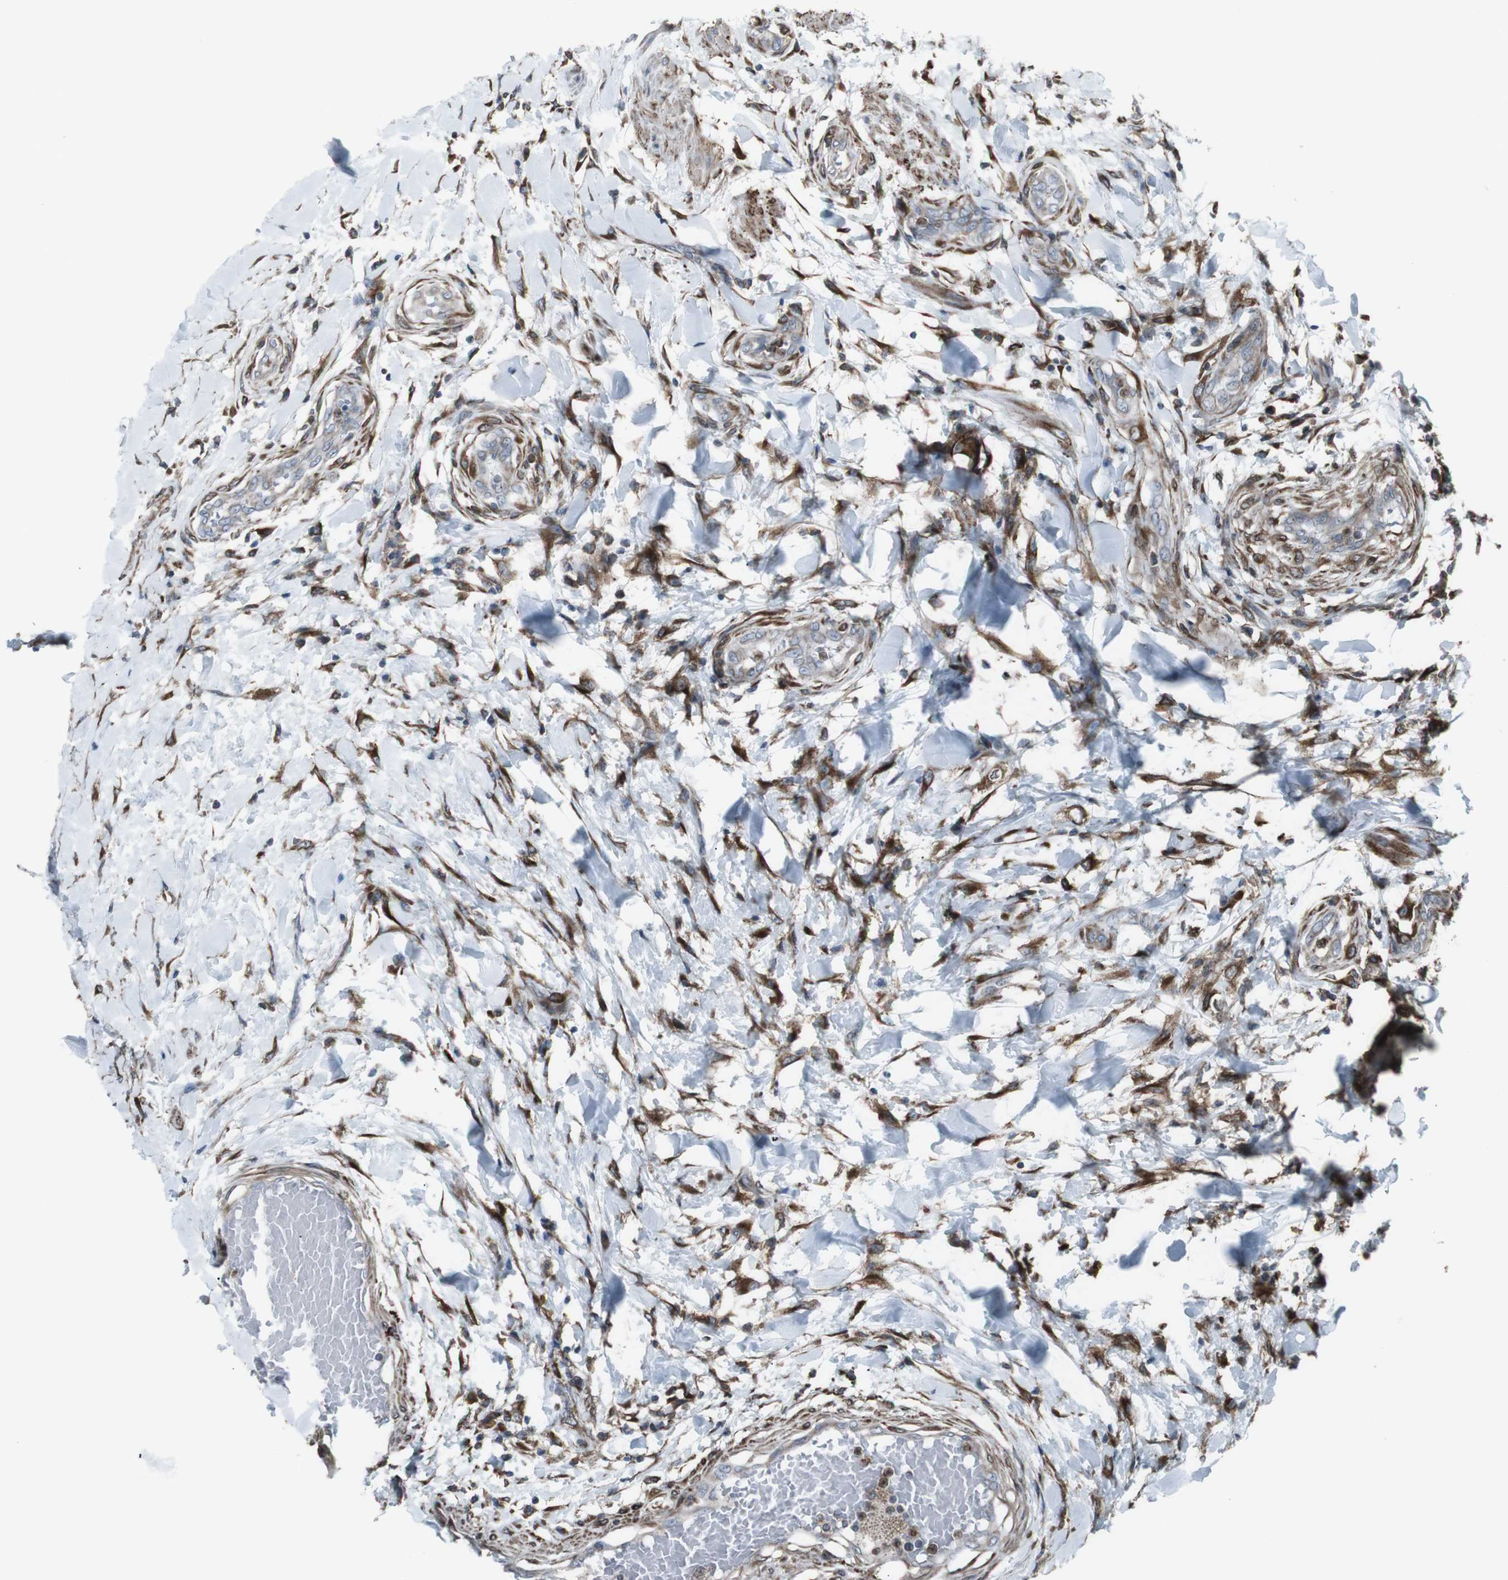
{"staining": {"intensity": "strong", "quantity": ">75%", "location": "cytoplasmic/membranous"}, "tissue": "testis cancer", "cell_type": "Tumor cells", "image_type": "cancer", "snomed": [{"axis": "morphology", "description": "Seminoma, NOS"}, {"axis": "topography", "description": "Testis"}], "caption": "Human testis seminoma stained with a brown dye displays strong cytoplasmic/membranous positive staining in about >75% of tumor cells.", "gene": "LNPK", "patient": {"sex": "male", "age": 59}}